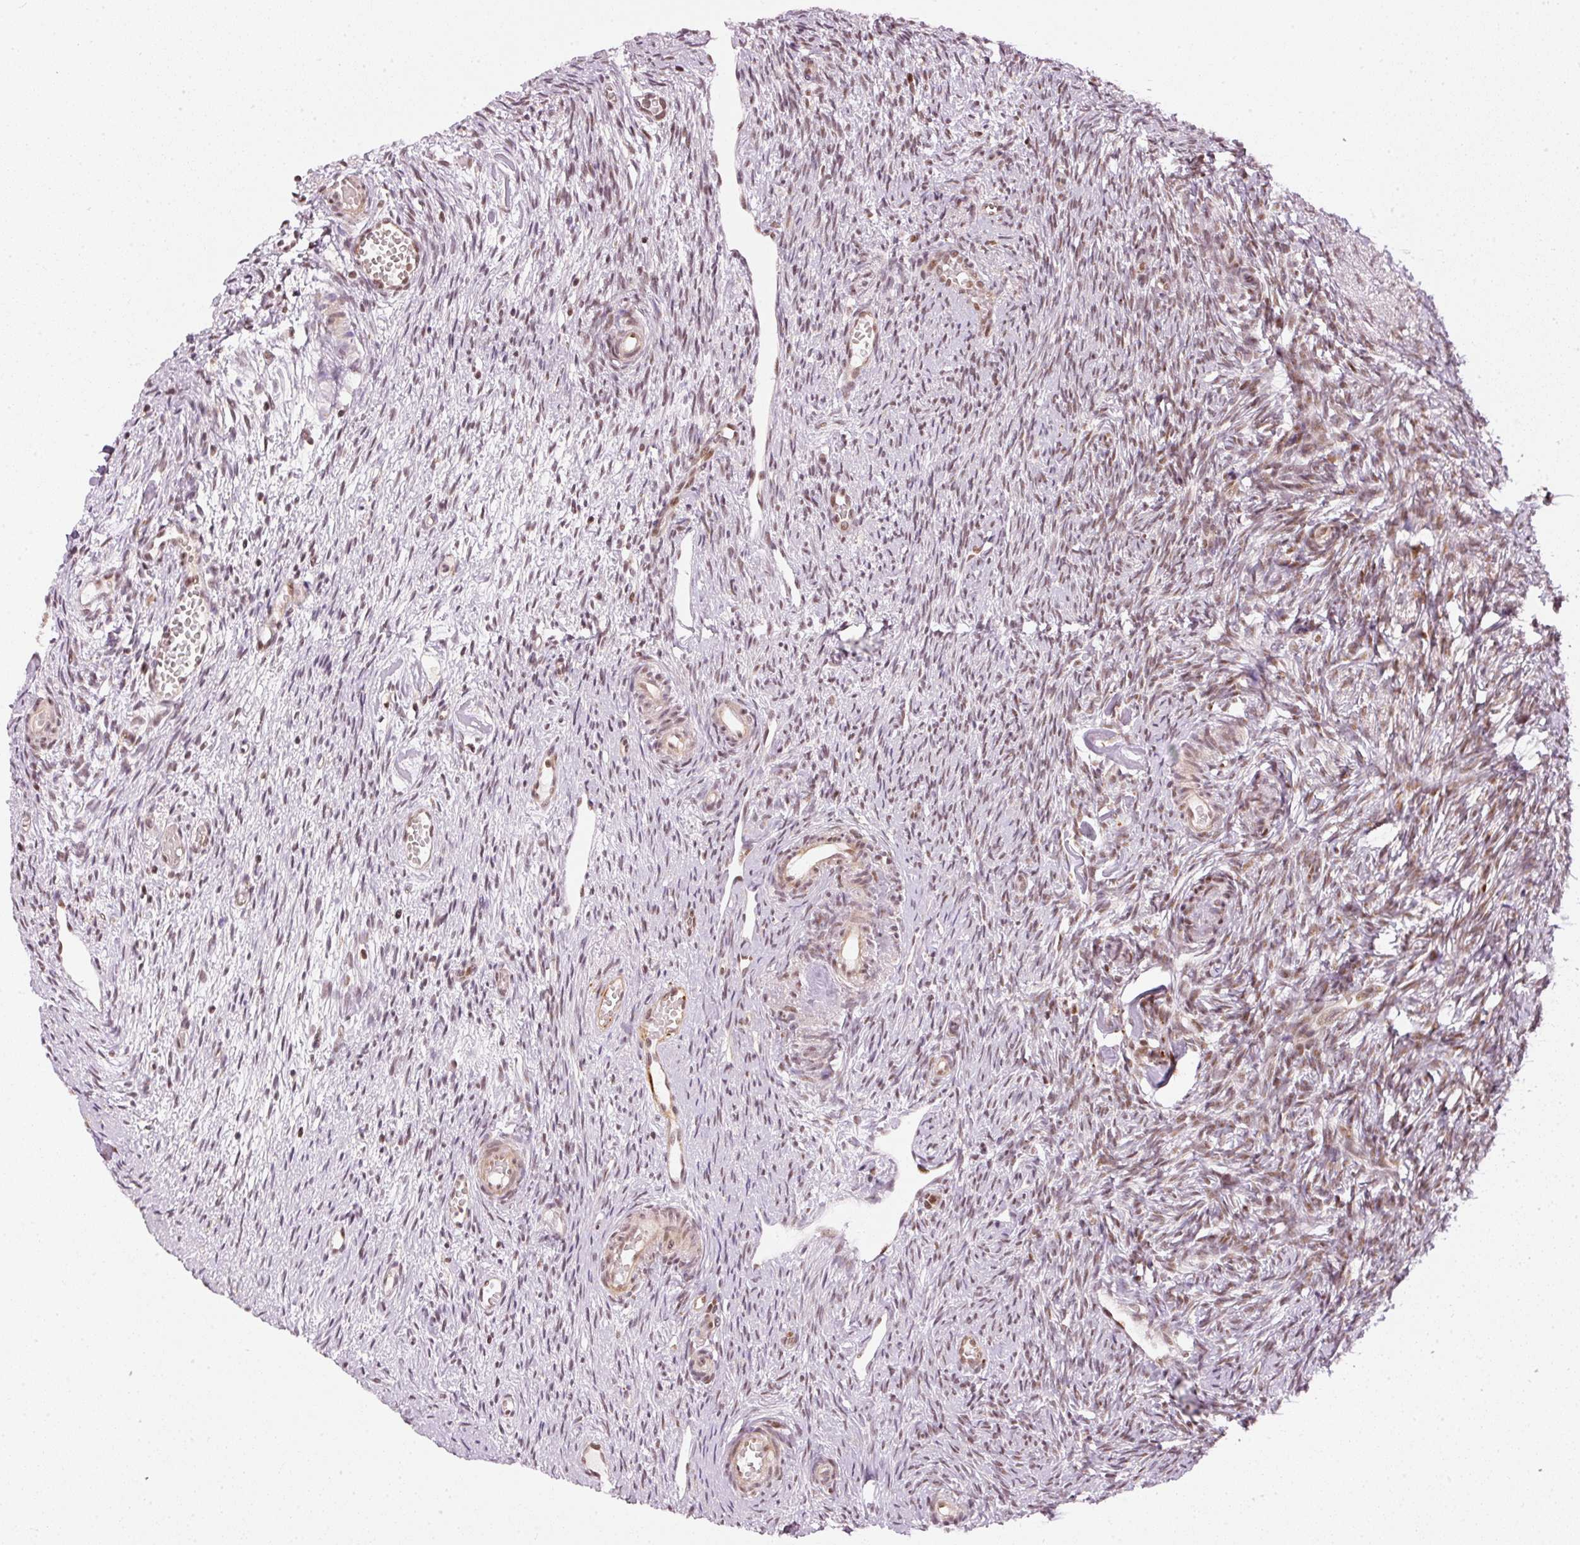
{"staining": {"intensity": "moderate", "quantity": ">75%", "location": "cytoplasmic/membranous,nuclear"}, "tissue": "ovary", "cell_type": "Follicle cells", "image_type": "normal", "snomed": [{"axis": "morphology", "description": "Normal tissue, NOS"}, {"axis": "topography", "description": "Ovary"}], "caption": "Immunohistochemical staining of benign human ovary demonstrates medium levels of moderate cytoplasmic/membranous,nuclear positivity in approximately >75% of follicle cells. The protein of interest is stained brown, and the nuclei are stained in blue (DAB (3,3'-diaminobenzidine) IHC with brightfield microscopy, high magnification).", "gene": "THOC6", "patient": {"sex": "female", "age": 51}}